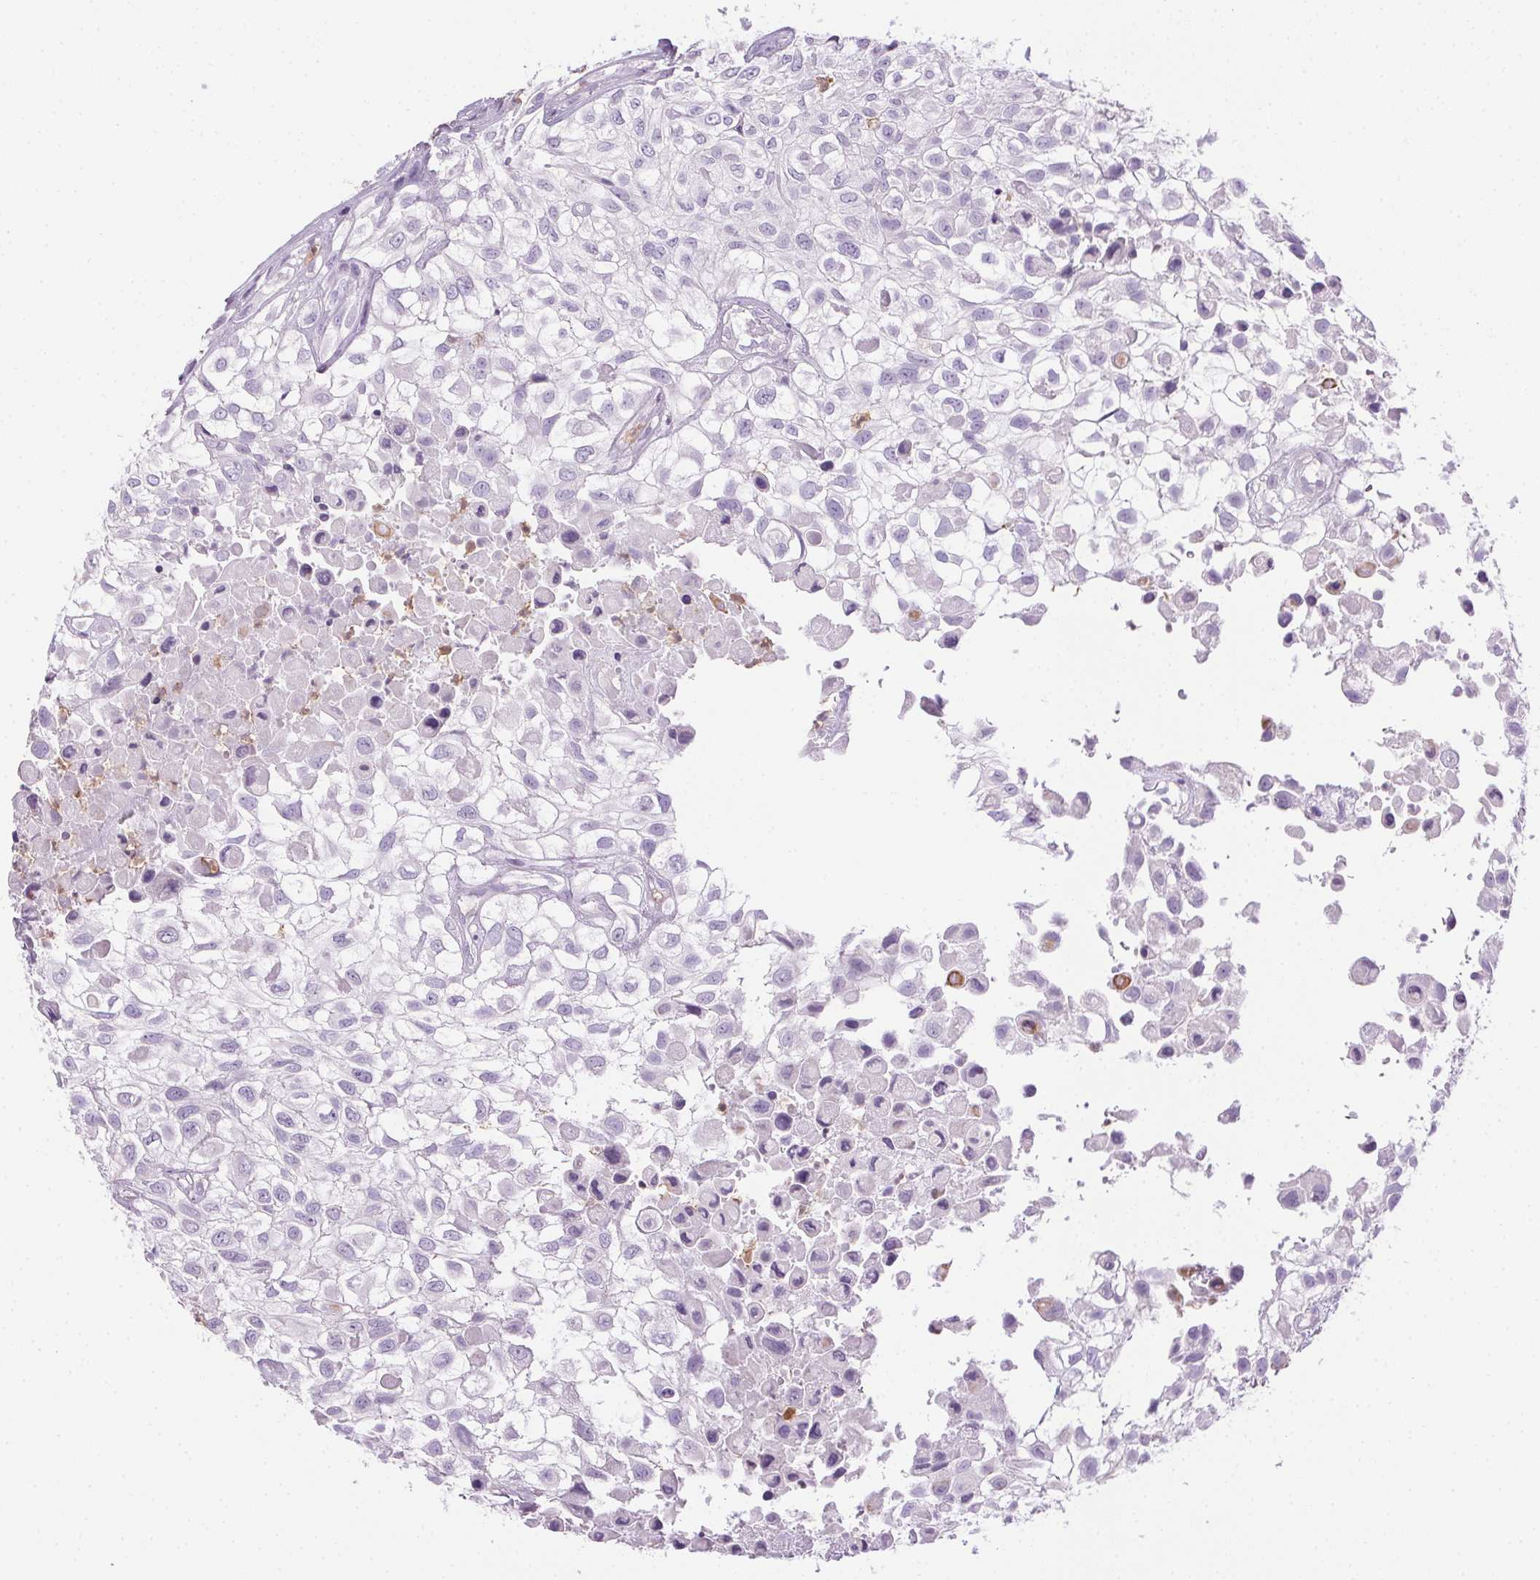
{"staining": {"intensity": "negative", "quantity": "none", "location": "none"}, "tissue": "urothelial cancer", "cell_type": "Tumor cells", "image_type": "cancer", "snomed": [{"axis": "morphology", "description": "Urothelial carcinoma, High grade"}, {"axis": "topography", "description": "Urinary bladder"}], "caption": "The IHC photomicrograph has no significant staining in tumor cells of urothelial cancer tissue.", "gene": "TMEM45A", "patient": {"sex": "male", "age": 56}}